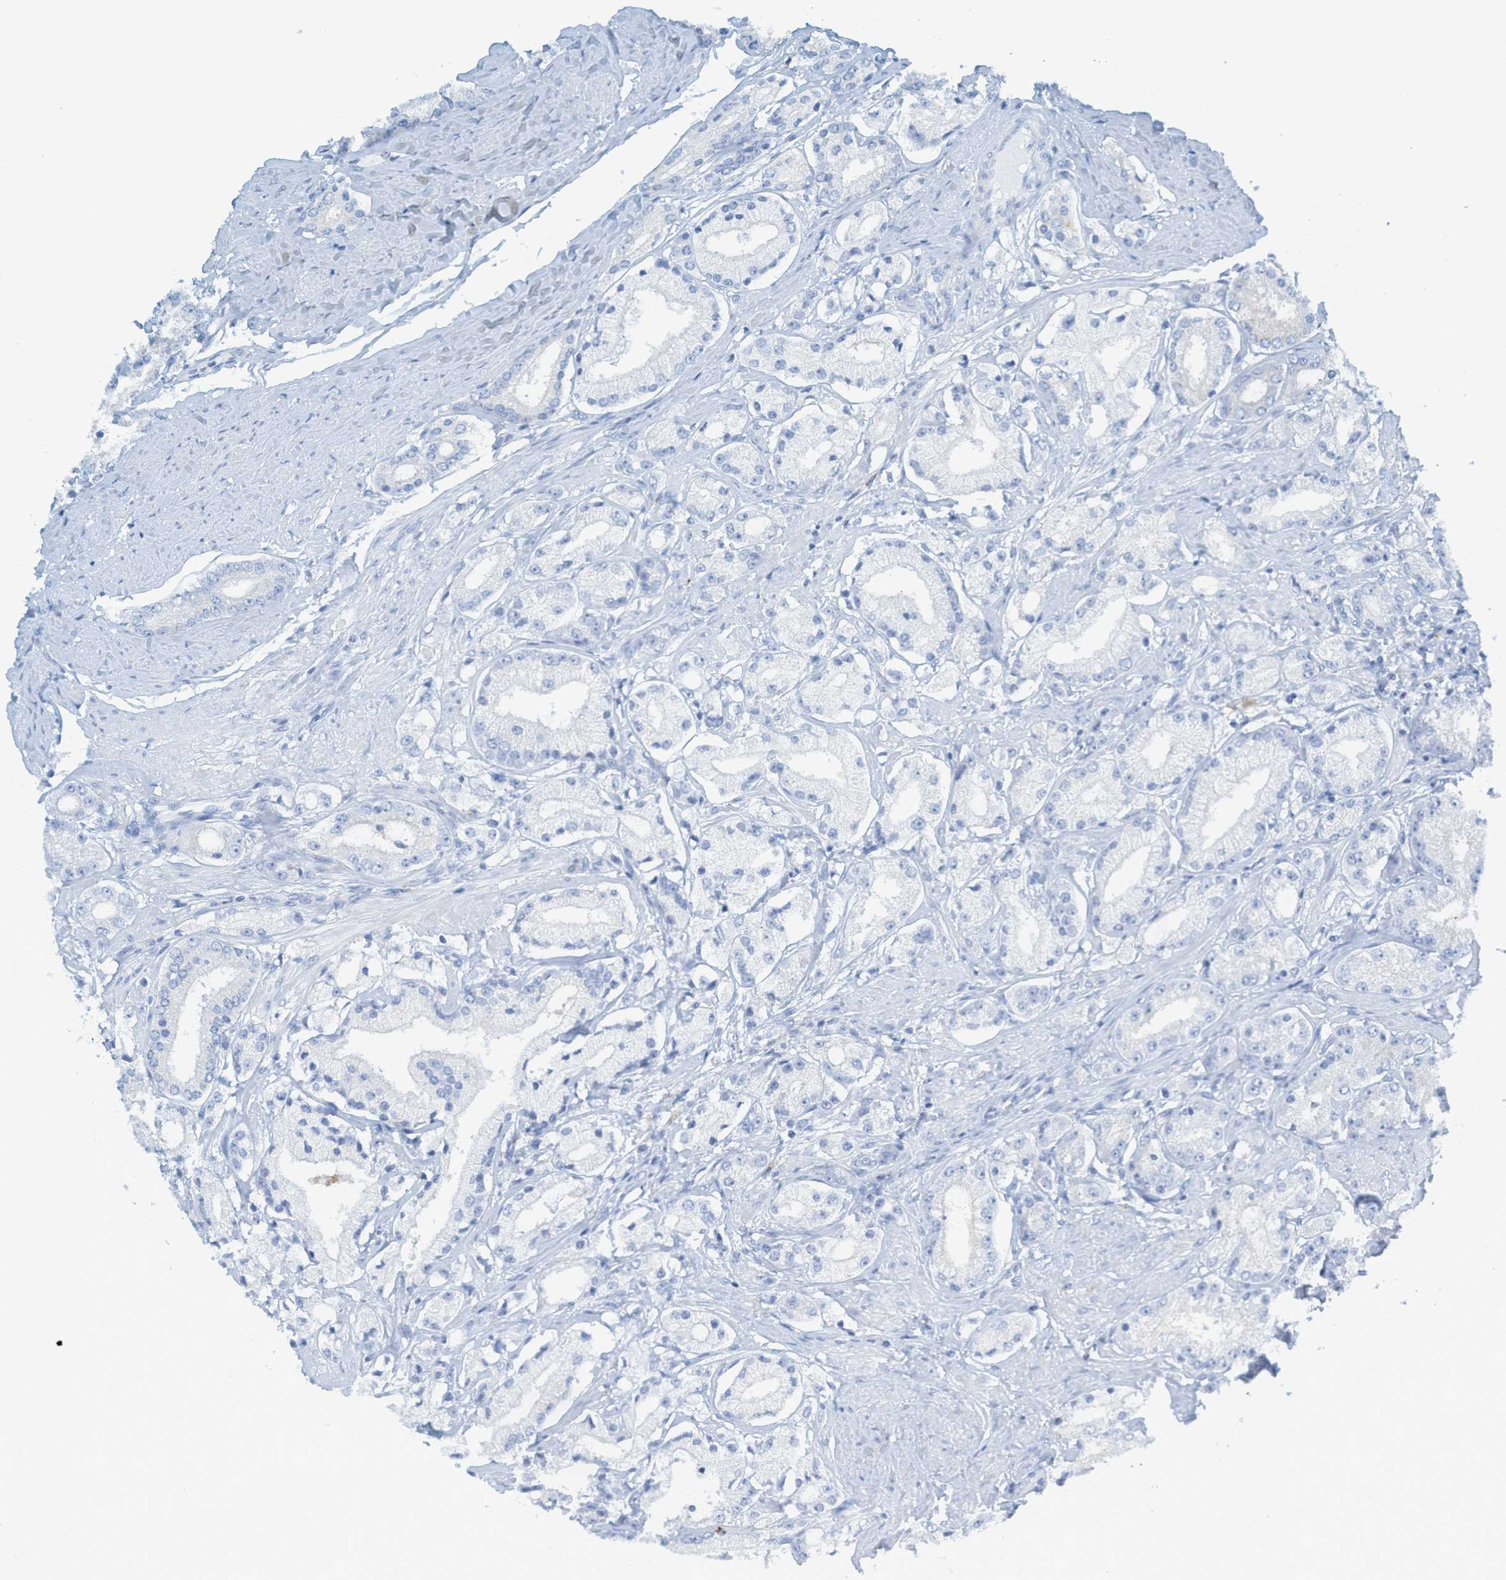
{"staining": {"intensity": "negative", "quantity": "none", "location": "none"}, "tissue": "prostate cancer", "cell_type": "Tumor cells", "image_type": "cancer", "snomed": [{"axis": "morphology", "description": "Adenocarcinoma, Low grade"}, {"axis": "topography", "description": "Prostate"}], "caption": "Tumor cells are negative for protein expression in human adenocarcinoma (low-grade) (prostate).", "gene": "C21orf62", "patient": {"sex": "male", "age": 63}}